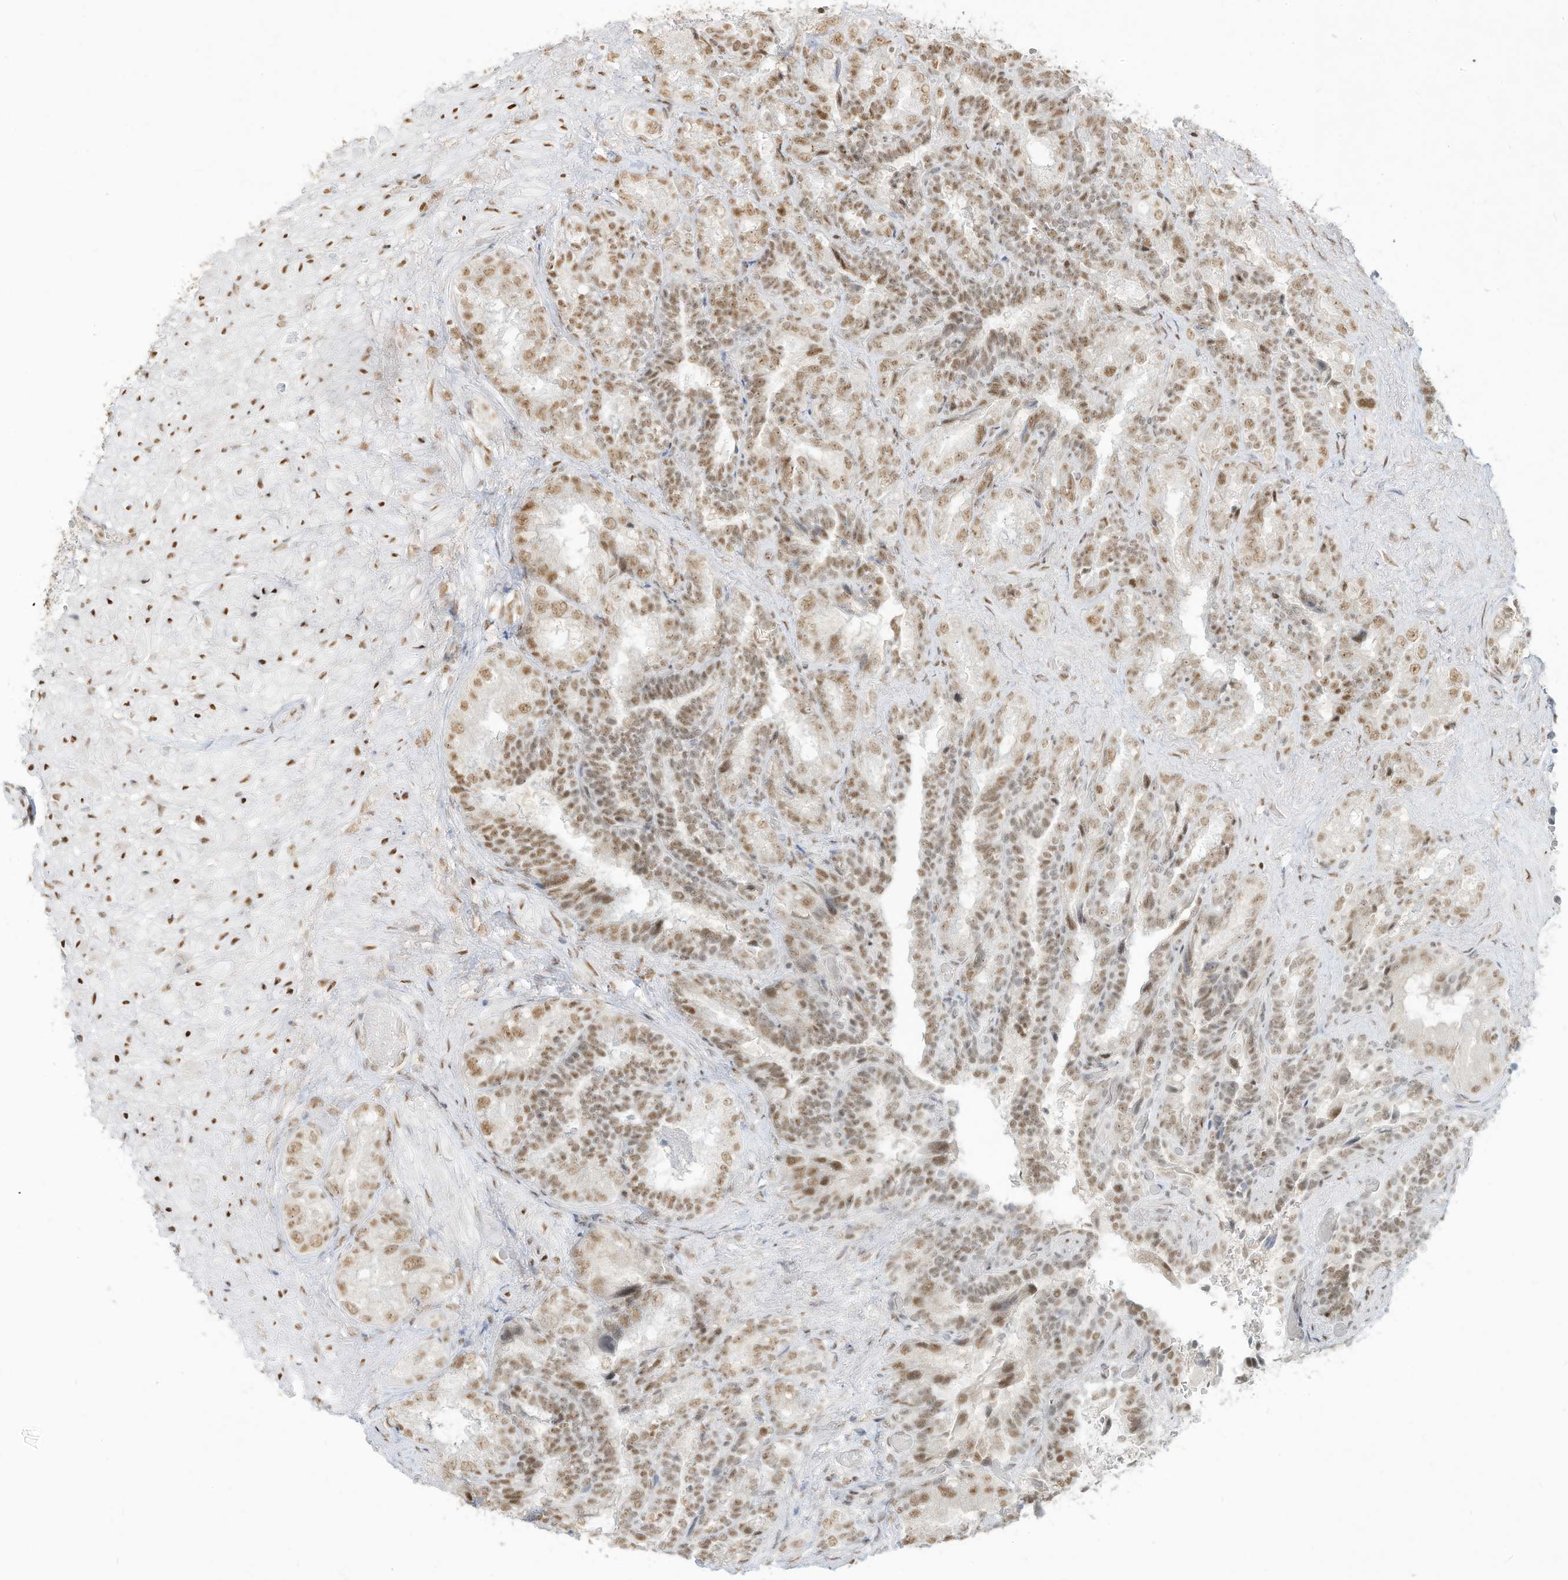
{"staining": {"intensity": "moderate", "quantity": ">75%", "location": "nuclear"}, "tissue": "seminal vesicle", "cell_type": "Glandular cells", "image_type": "normal", "snomed": [{"axis": "morphology", "description": "Normal tissue, NOS"}, {"axis": "topography", "description": "Seminal veicle"}, {"axis": "topography", "description": "Peripheral nerve tissue"}], "caption": "An image of seminal vesicle stained for a protein demonstrates moderate nuclear brown staining in glandular cells. The staining was performed using DAB (3,3'-diaminobenzidine), with brown indicating positive protein expression. Nuclei are stained blue with hematoxylin.", "gene": "NHSL1", "patient": {"sex": "male", "age": 63}}